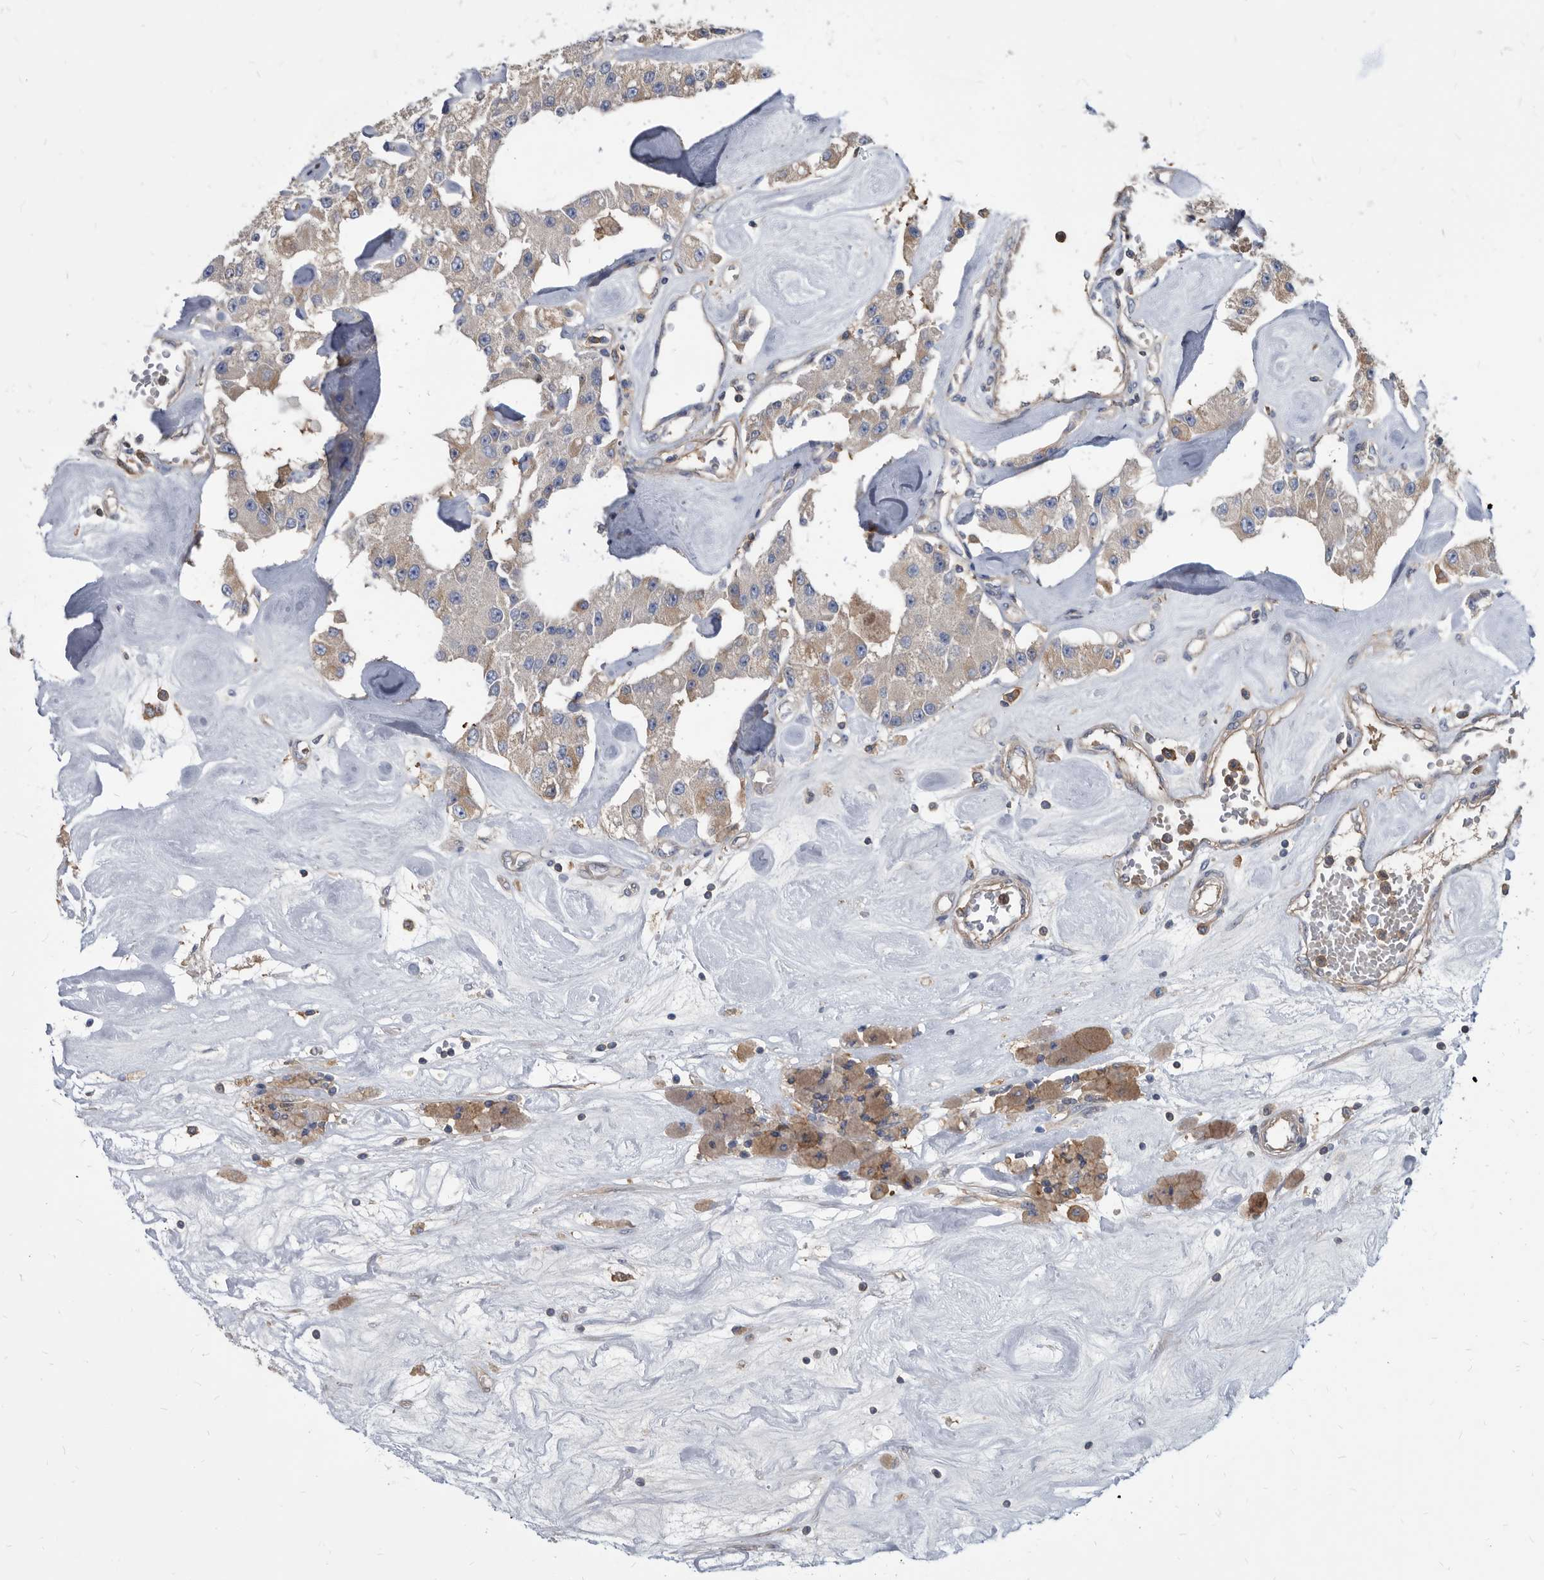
{"staining": {"intensity": "moderate", "quantity": "<25%", "location": "cytoplasmic/membranous"}, "tissue": "carcinoid", "cell_type": "Tumor cells", "image_type": "cancer", "snomed": [{"axis": "morphology", "description": "Carcinoid, malignant, NOS"}, {"axis": "topography", "description": "Pancreas"}], "caption": "Moderate cytoplasmic/membranous positivity is seen in about <25% of tumor cells in carcinoid.", "gene": "APEH", "patient": {"sex": "male", "age": 41}}